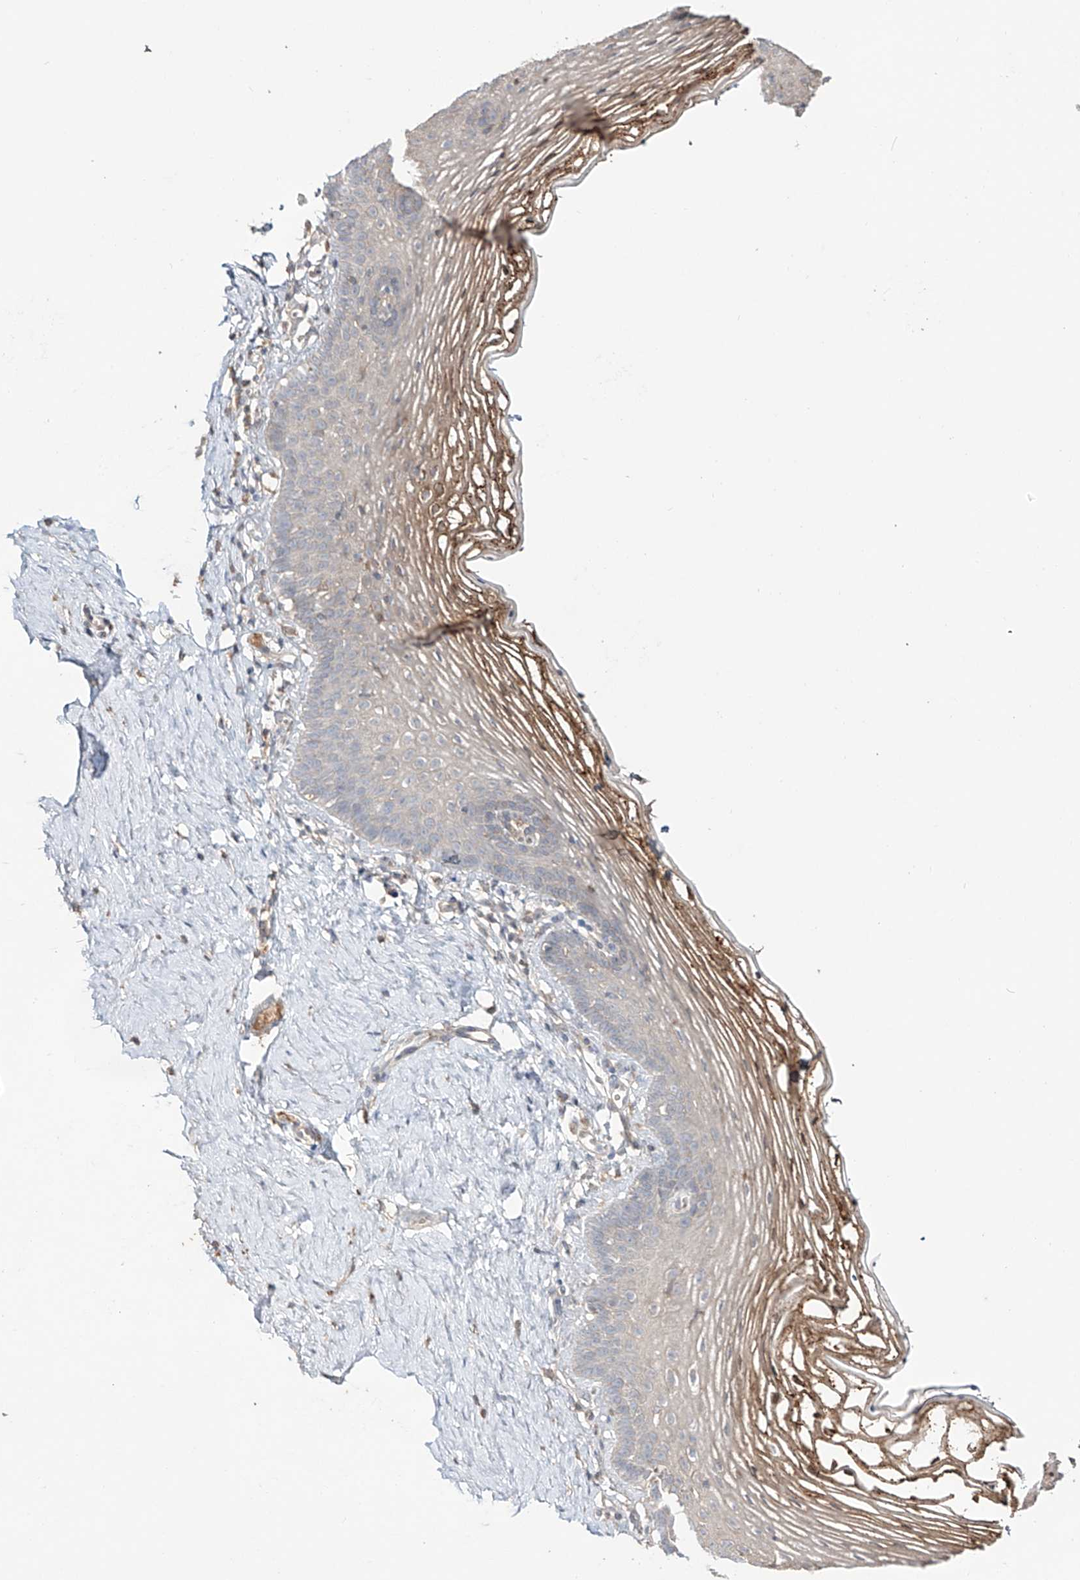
{"staining": {"intensity": "moderate", "quantity": "<25%", "location": "cytoplasmic/membranous"}, "tissue": "vagina", "cell_type": "Squamous epithelial cells", "image_type": "normal", "snomed": [{"axis": "morphology", "description": "Normal tissue, NOS"}, {"axis": "topography", "description": "Vagina"}], "caption": "This histopathology image exhibits immunohistochemistry staining of normal vagina, with low moderate cytoplasmic/membranous positivity in approximately <25% of squamous epithelial cells.", "gene": "ERO1A", "patient": {"sex": "female", "age": 32}}